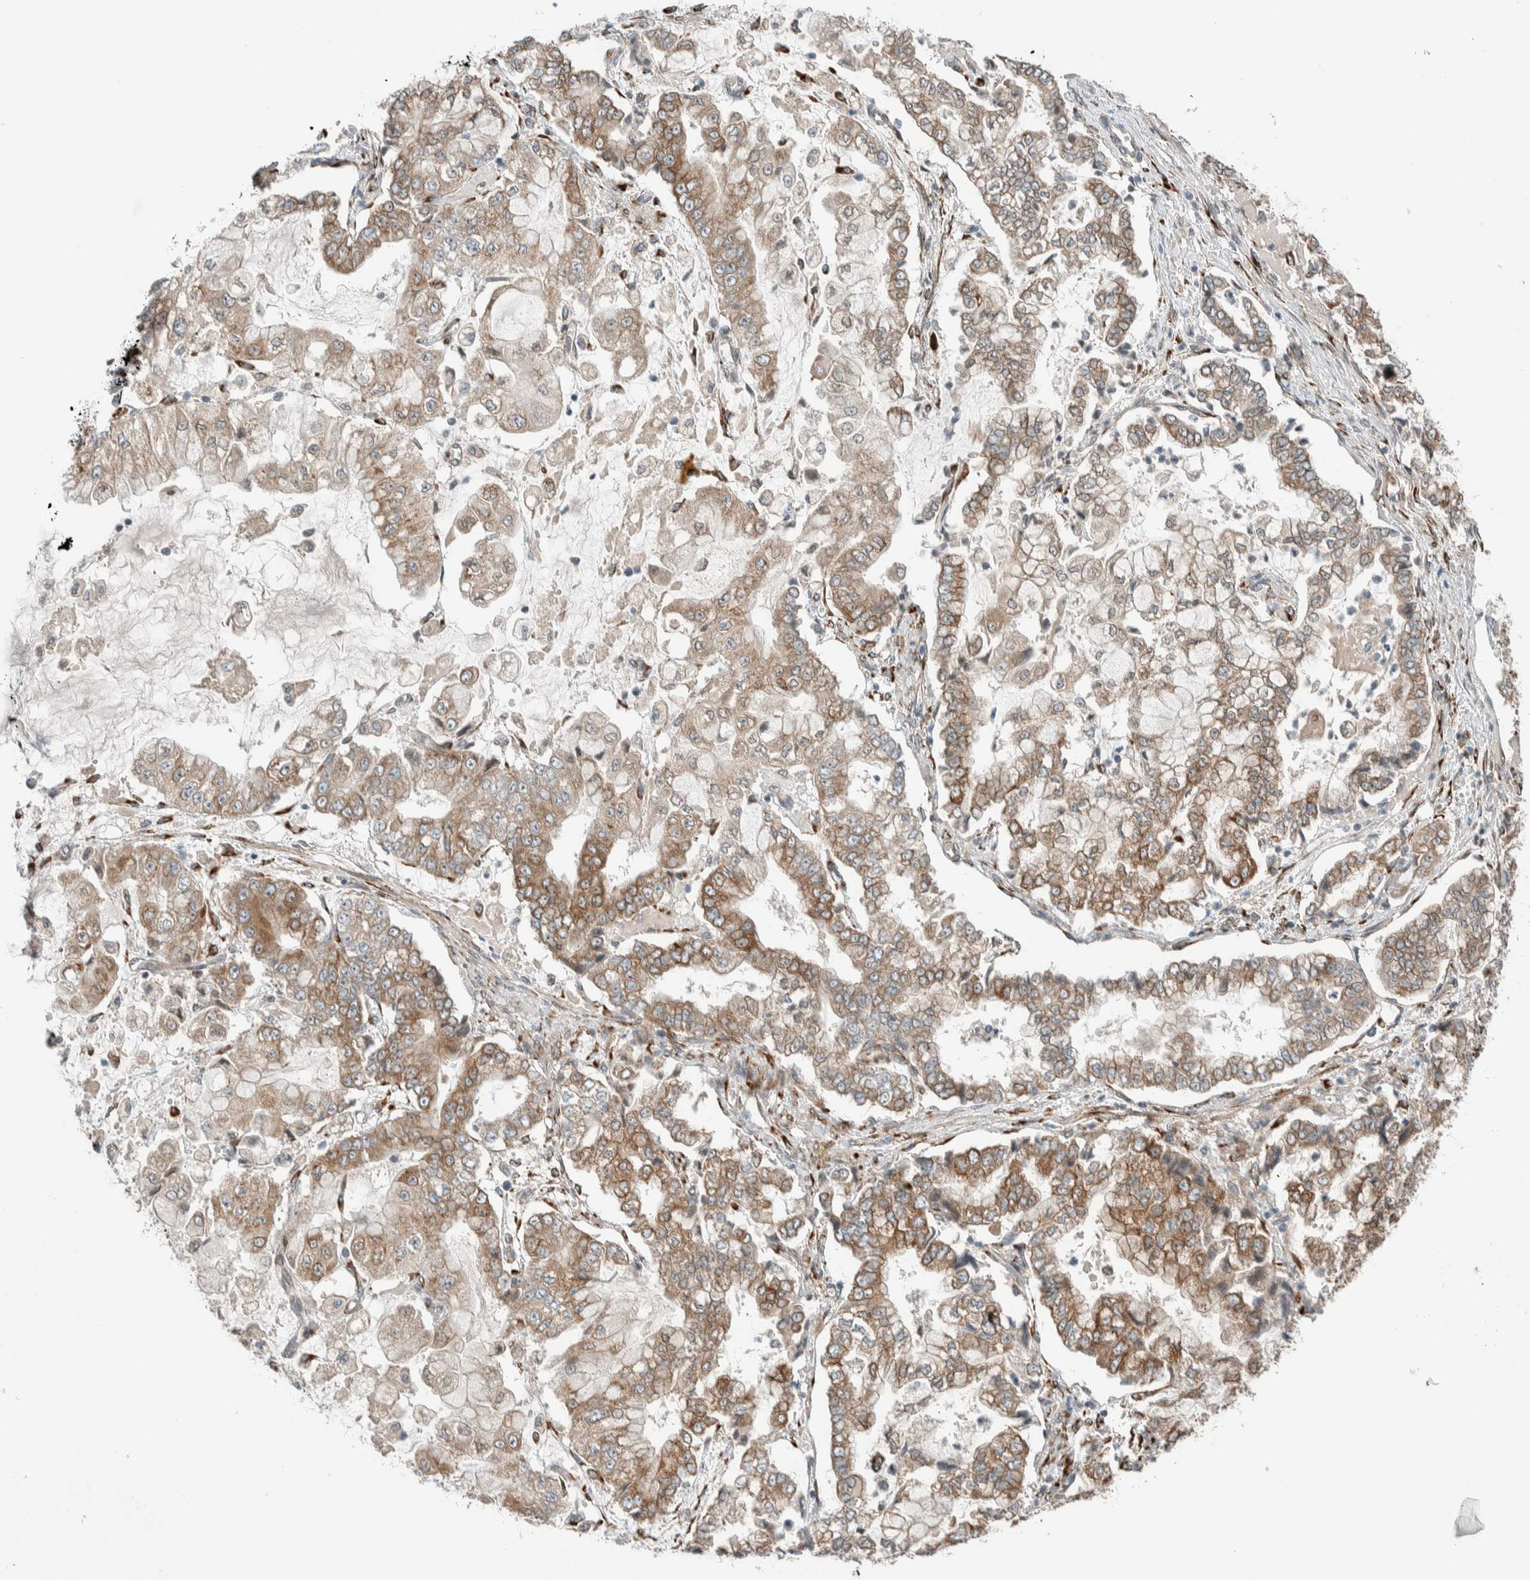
{"staining": {"intensity": "moderate", "quantity": ">75%", "location": "cytoplasmic/membranous"}, "tissue": "stomach cancer", "cell_type": "Tumor cells", "image_type": "cancer", "snomed": [{"axis": "morphology", "description": "Adenocarcinoma, NOS"}, {"axis": "topography", "description": "Stomach"}], "caption": "Brown immunohistochemical staining in human stomach cancer (adenocarcinoma) displays moderate cytoplasmic/membranous staining in approximately >75% of tumor cells.", "gene": "CTBP2", "patient": {"sex": "male", "age": 76}}